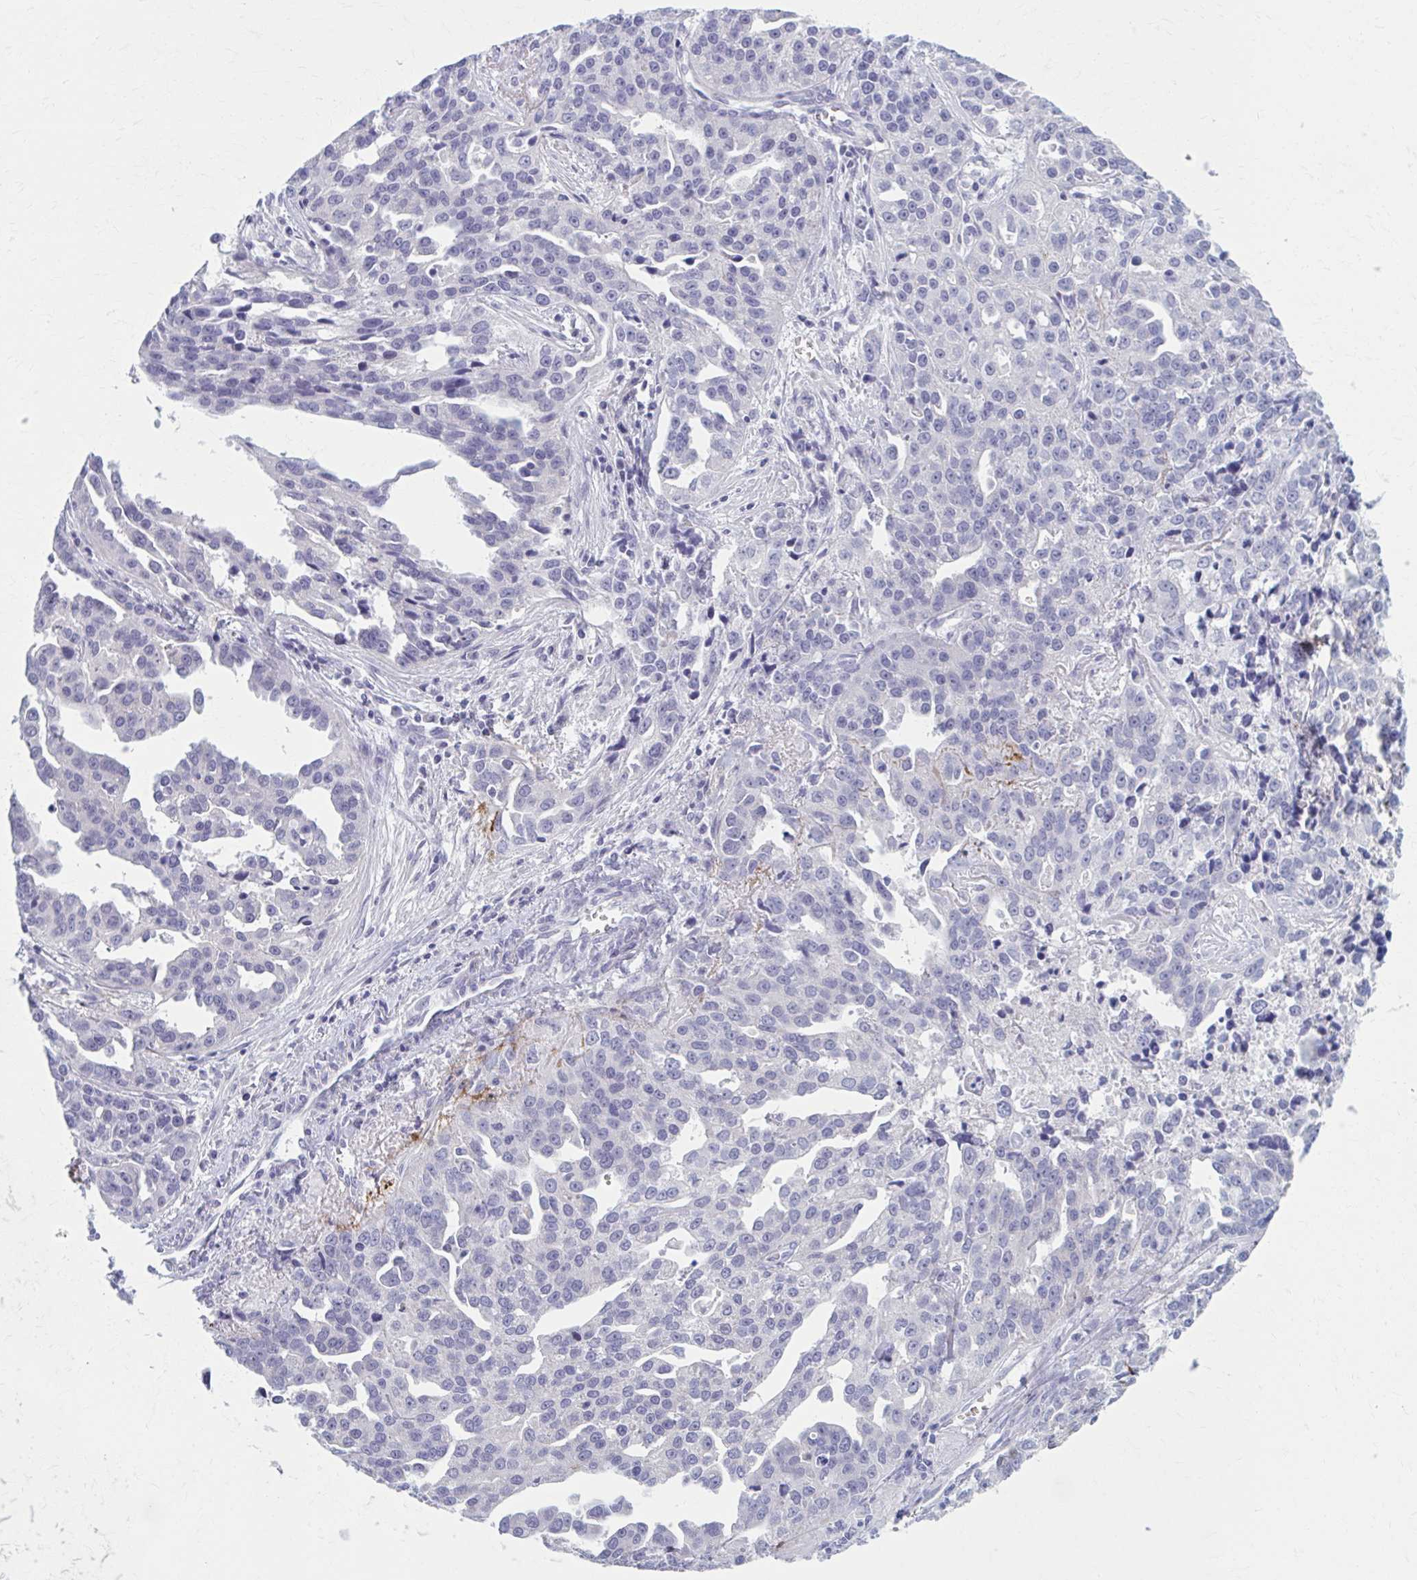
{"staining": {"intensity": "negative", "quantity": "none", "location": "none"}, "tissue": "ovarian cancer", "cell_type": "Tumor cells", "image_type": "cancer", "snomed": [{"axis": "morphology", "description": "Cystadenocarcinoma, serous, NOS"}, {"axis": "topography", "description": "Ovary"}], "caption": "Histopathology image shows no significant protein positivity in tumor cells of serous cystadenocarcinoma (ovarian).", "gene": "CCDC105", "patient": {"sex": "female", "age": 75}}